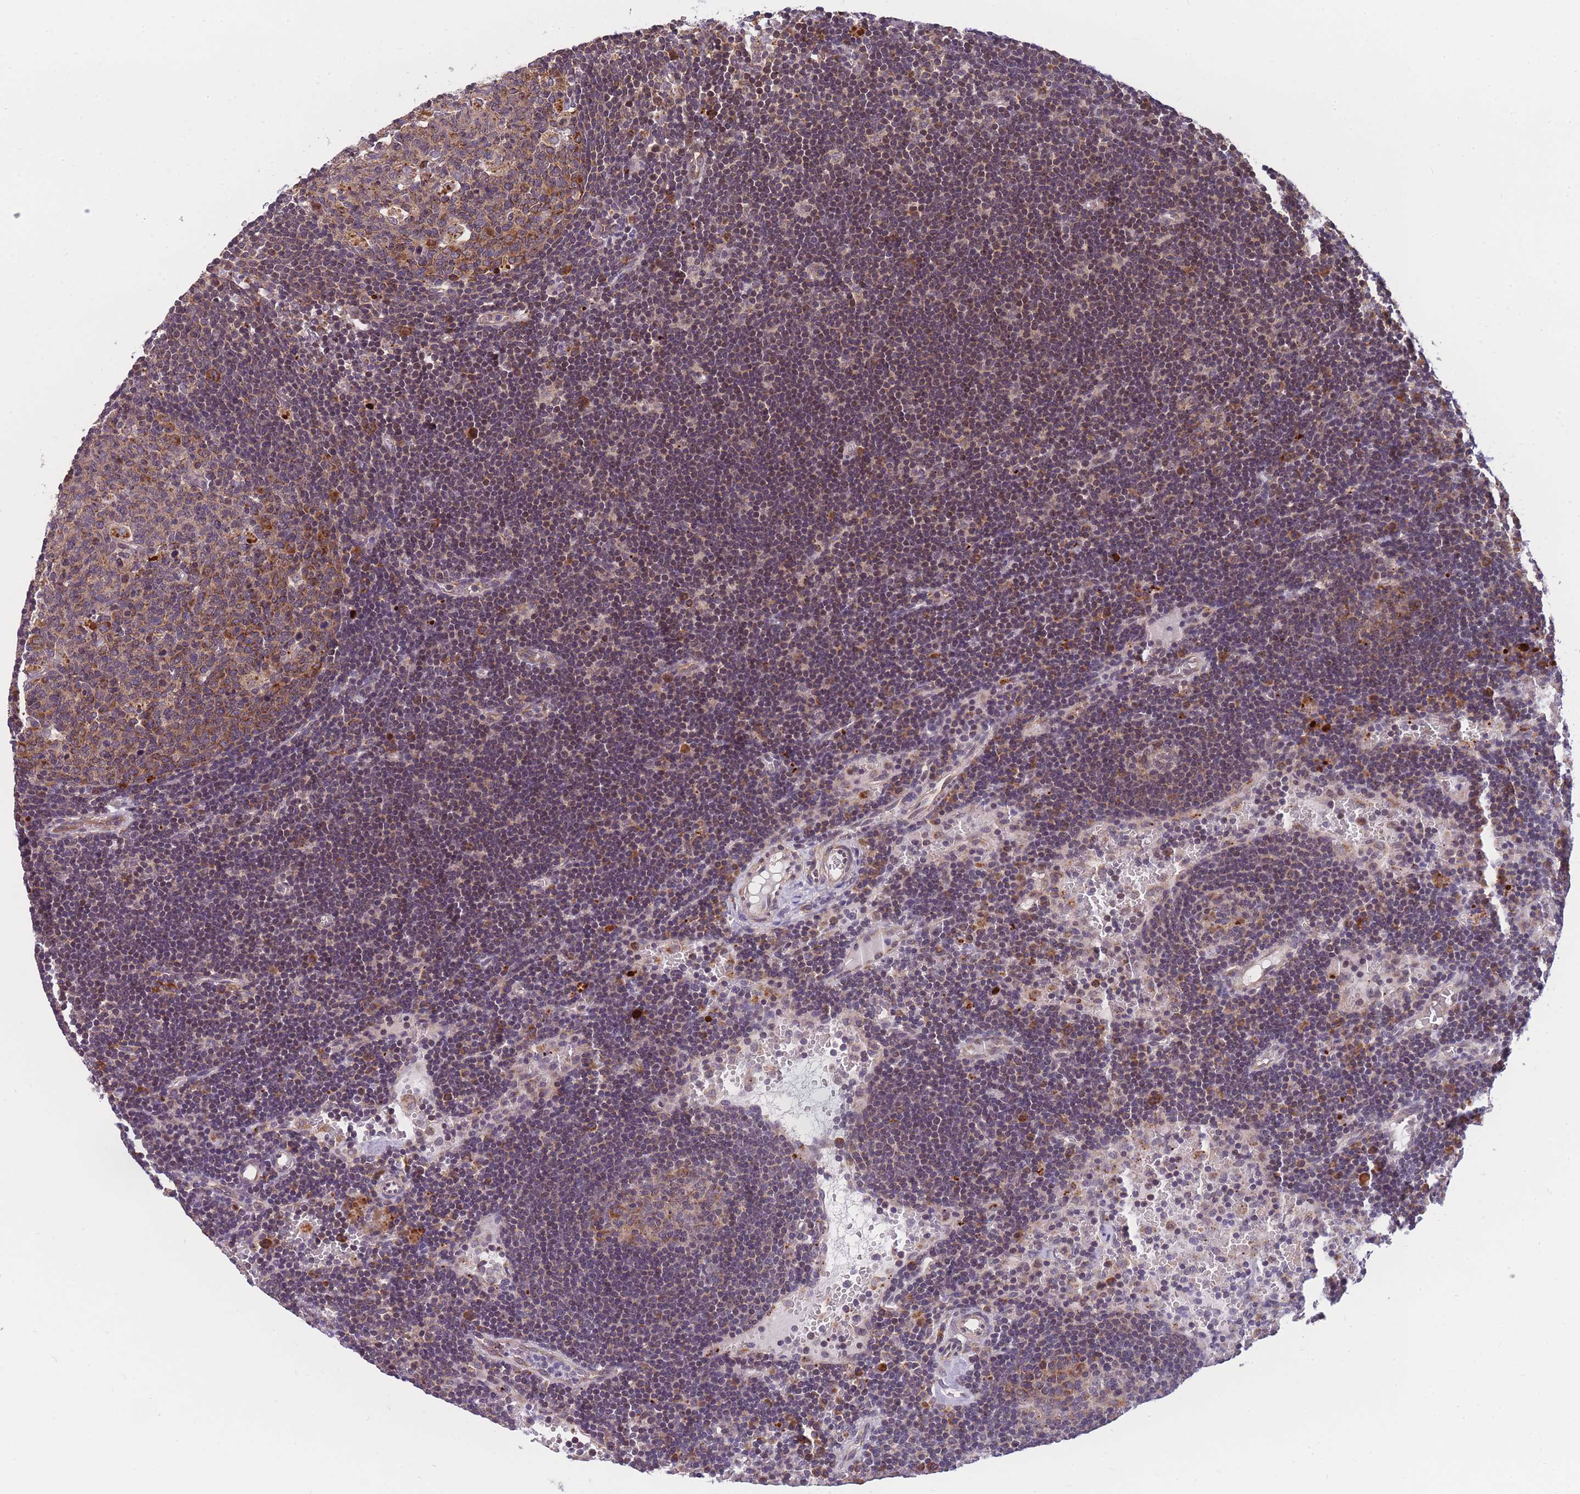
{"staining": {"intensity": "moderate", "quantity": "<25%", "location": "cytoplasmic/membranous"}, "tissue": "lymph node", "cell_type": "Germinal center cells", "image_type": "normal", "snomed": [{"axis": "morphology", "description": "Normal tissue, NOS"}, {"axis": "topography", "description": "Lymph node"}], "caption": "Immunohistochemical staining of benign human lymph node exhibits moderate cytoplasmic/membranous protein expression in approximately <25% of germinal center cells.", "gene": "ENSG00000276345", "patient": {"sex": "male", "age": 62}}